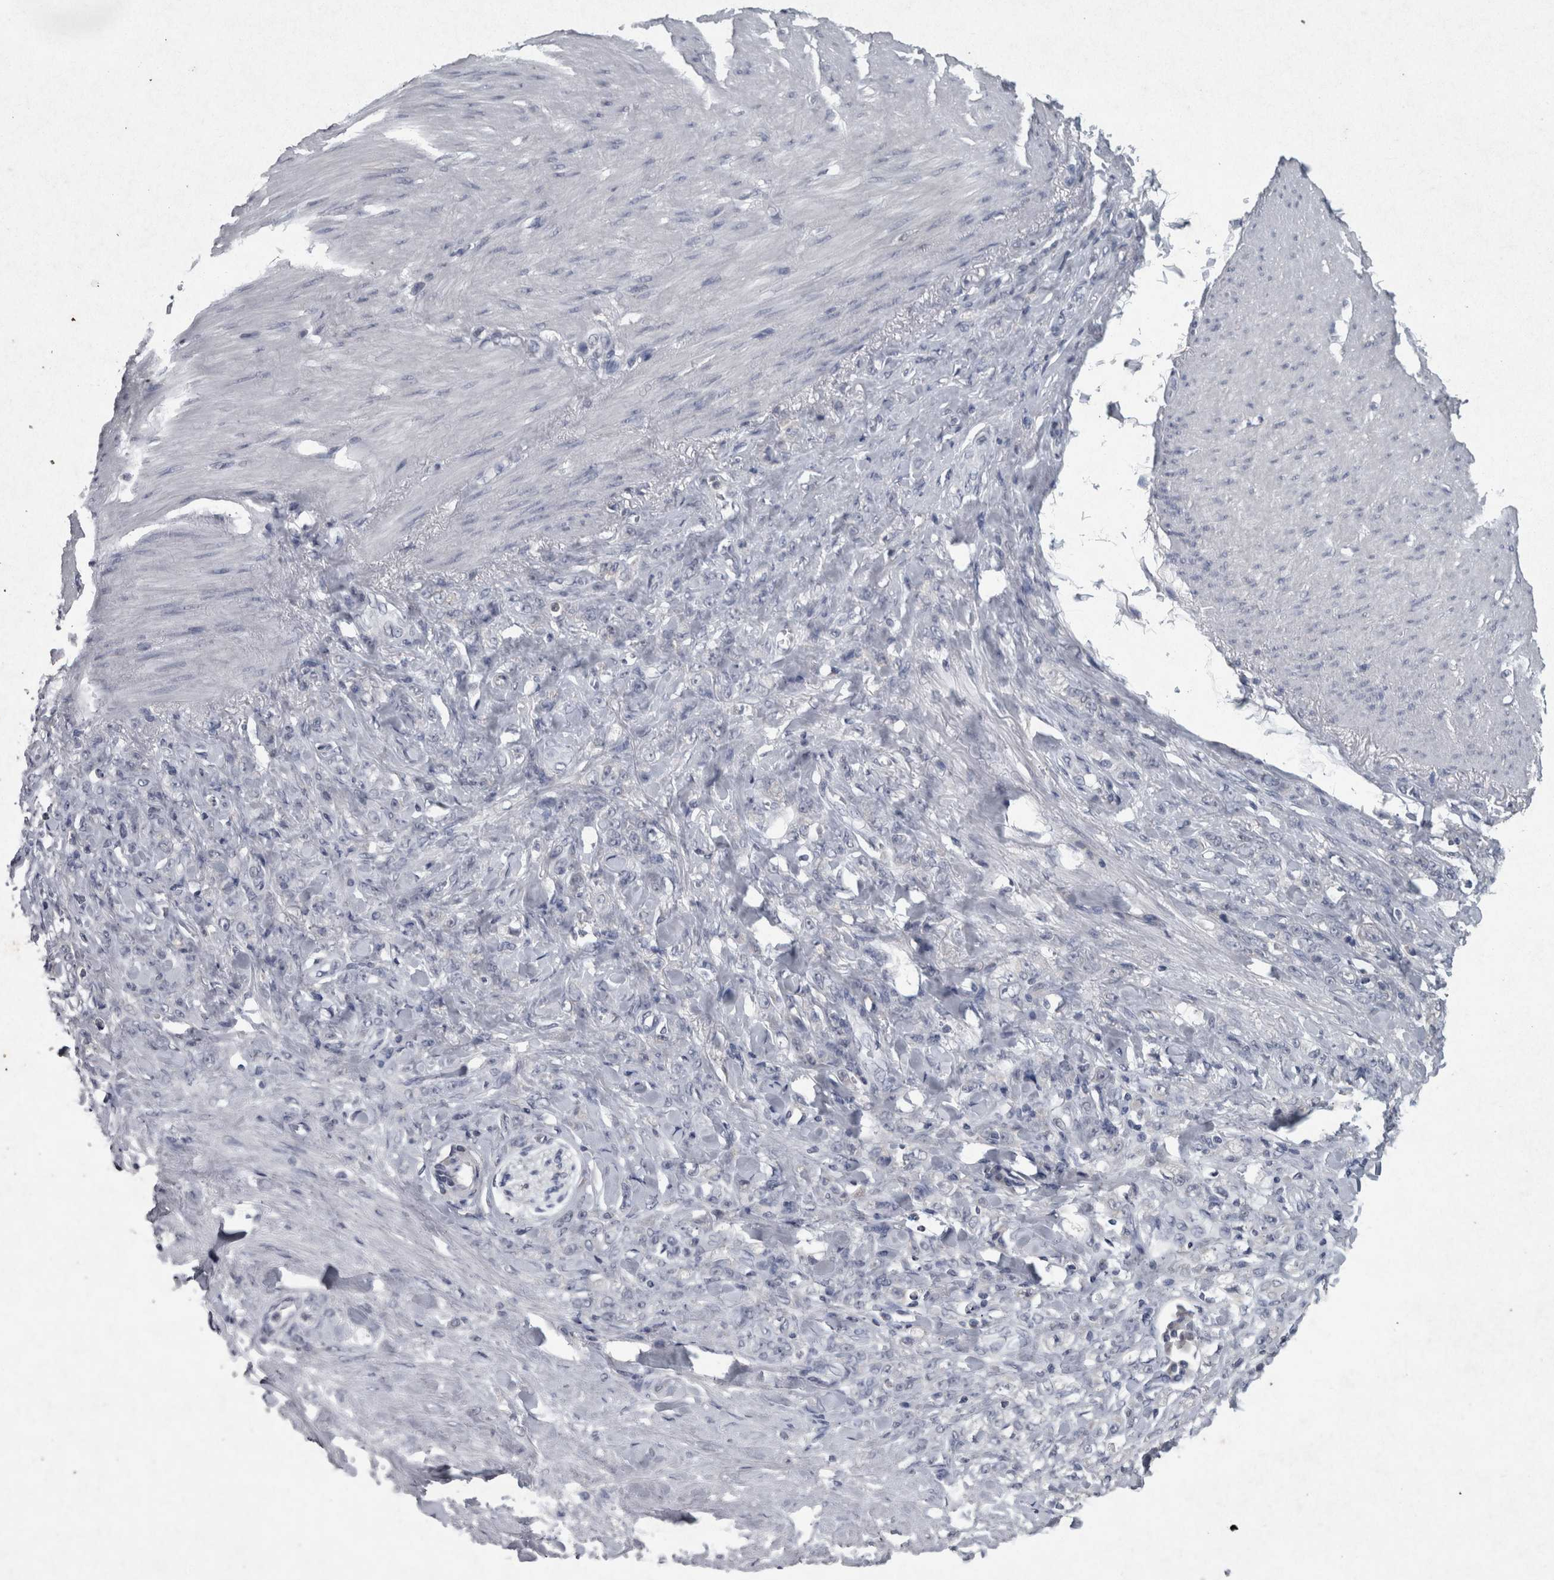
{"staining": {"intensity": "negative", "quantity": "none", "location": "none"}, "tissue": "stomach cancer", "cell_type": "Tumor cells", "image_type": "cancer", "snomed": [{"axis": "morphology", "description": "Adenocarcinoma, NOS"}, {"axis": "topography", "description": "Stomach"}], "caption": "There is no significant staining in tumor cells of adenocarcinoma (stomach).", "gene": "WNT7A", "patient": {"sex": "male", "age": 82}}